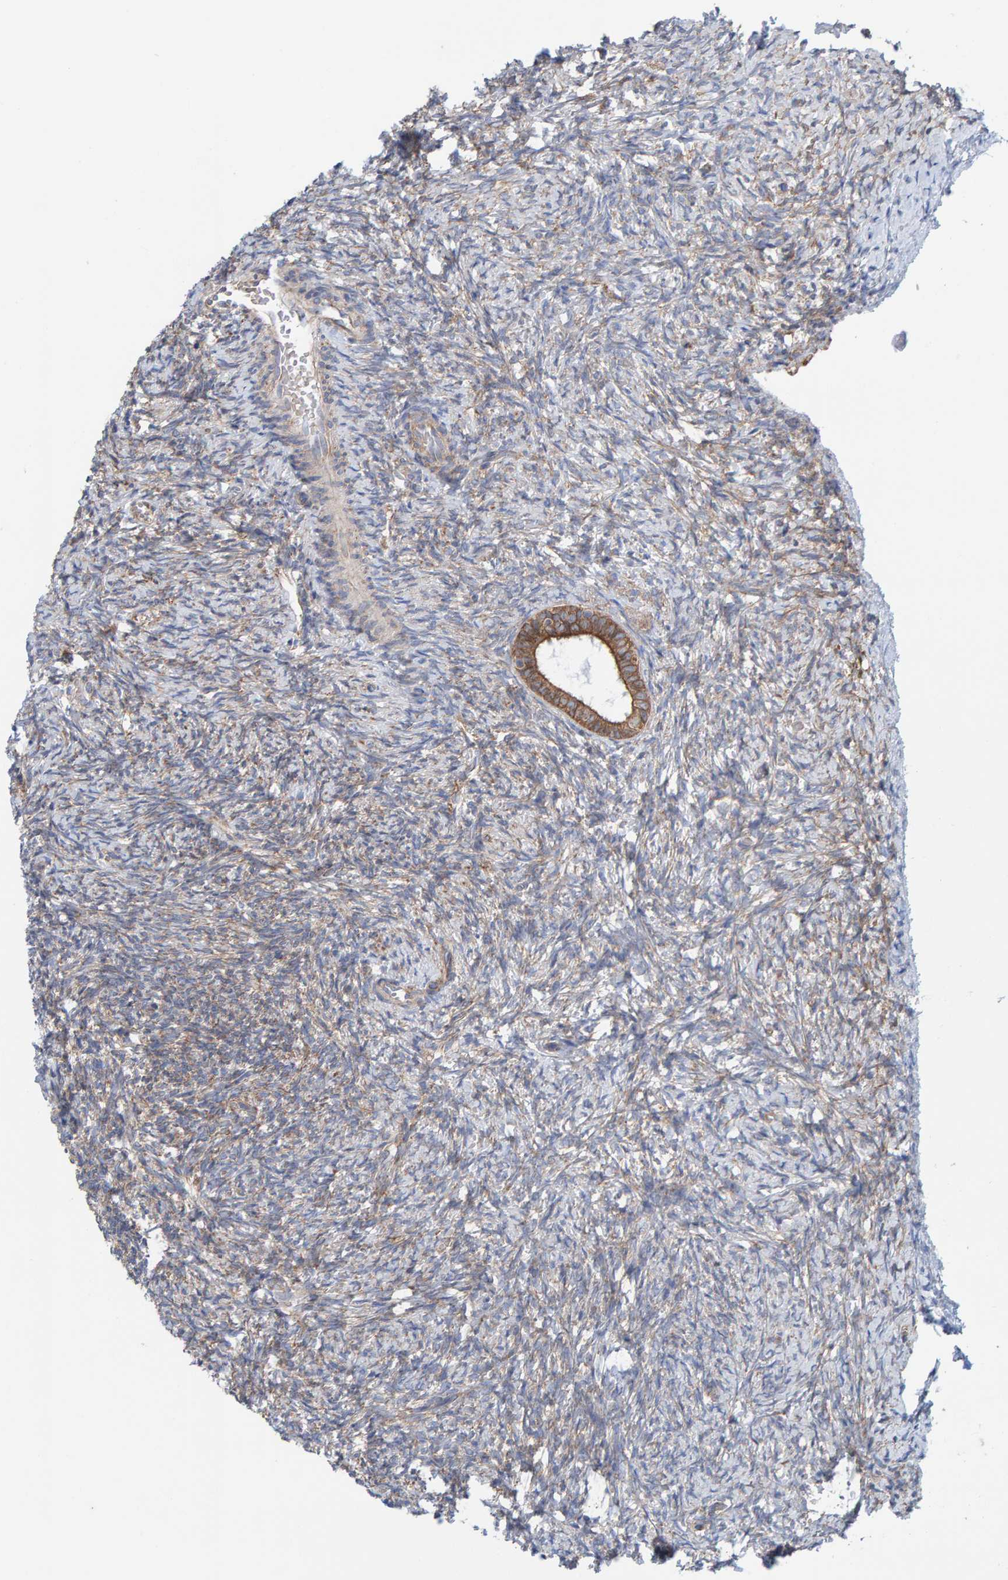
{"staining": {"intensity": "moderate", "quantity": ">75%", "location": "cytoplasmic/membranous"}, "tissue": "ovary", "cell_type": "Follicle cells", "image_type": "normal", "snomed": [{"axis": "morphology", "description": "Normal tissue, NOS"}, {"axis": "topography", "description": "Ovary"}], "caption": "DAB immunohistochemical staining of unremarkable ovary shows moderate cytoplasmic/membranous protein staining in about >75% of follicle cells.", "gene": "CDK5RAP3", "patient": {"sex": "female", "age": 41}}